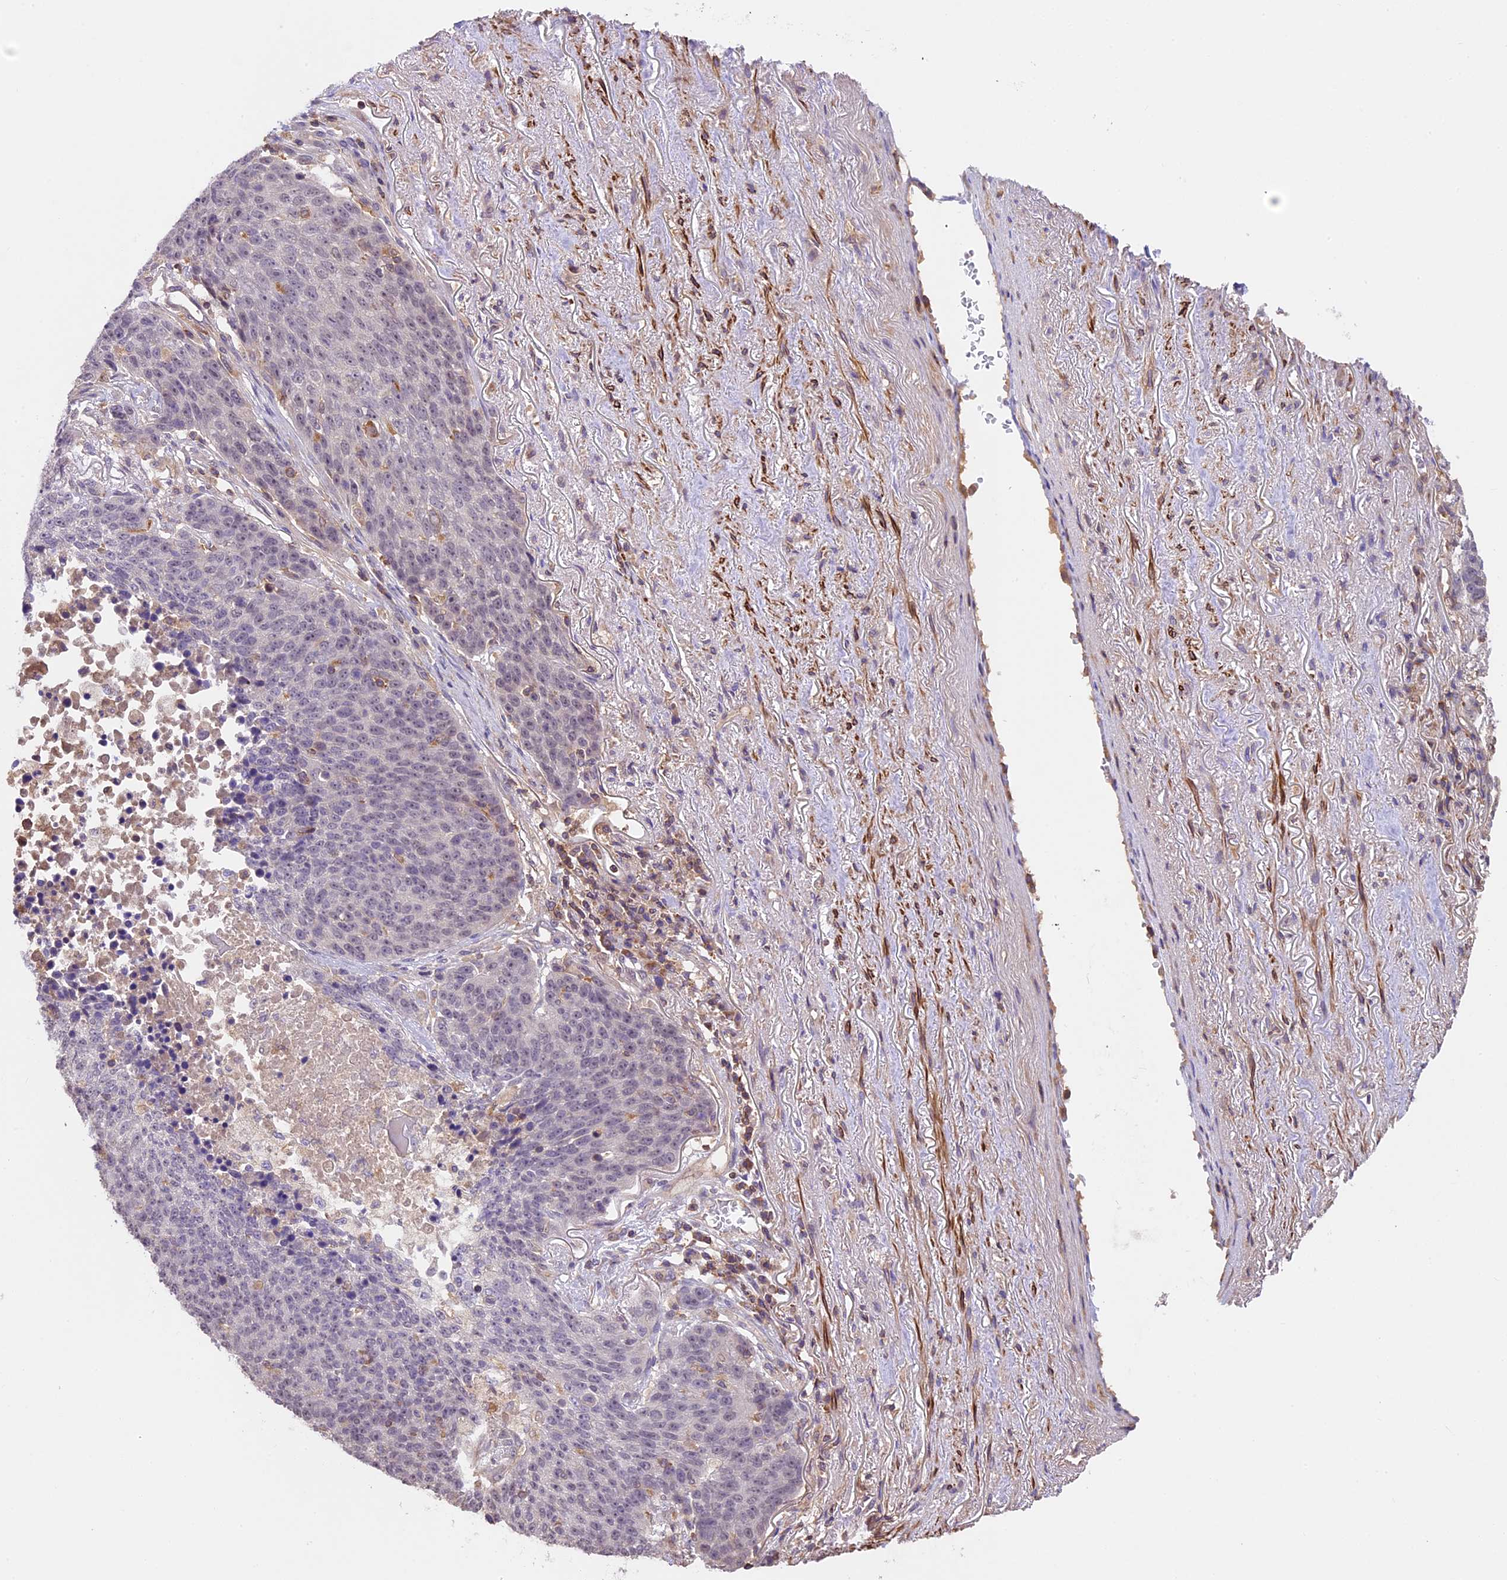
{"staining": {"intensity": "negative", "quantity": "none", "location": "none"}, "tissue": "lung cancer", "cell_type": "Tumor cells", "image_type": "cancer", "snomed": [{"axis": "morphology", "description": "Normal tissue, NOS"}, {"axis": "morphology", "description": "Squamous cell carcinoma, NOS"}, {"axis": "topography", "description": "Lymph node"}, {"axis": "topography", "description": "Lung"}], "caption": "The micrograph demonstrates no staining of tumor cells in lung cancer (squamous cell carcinoma).", "gene": "TBC1D1", "patient": {"sex": "male", "age": 66}}